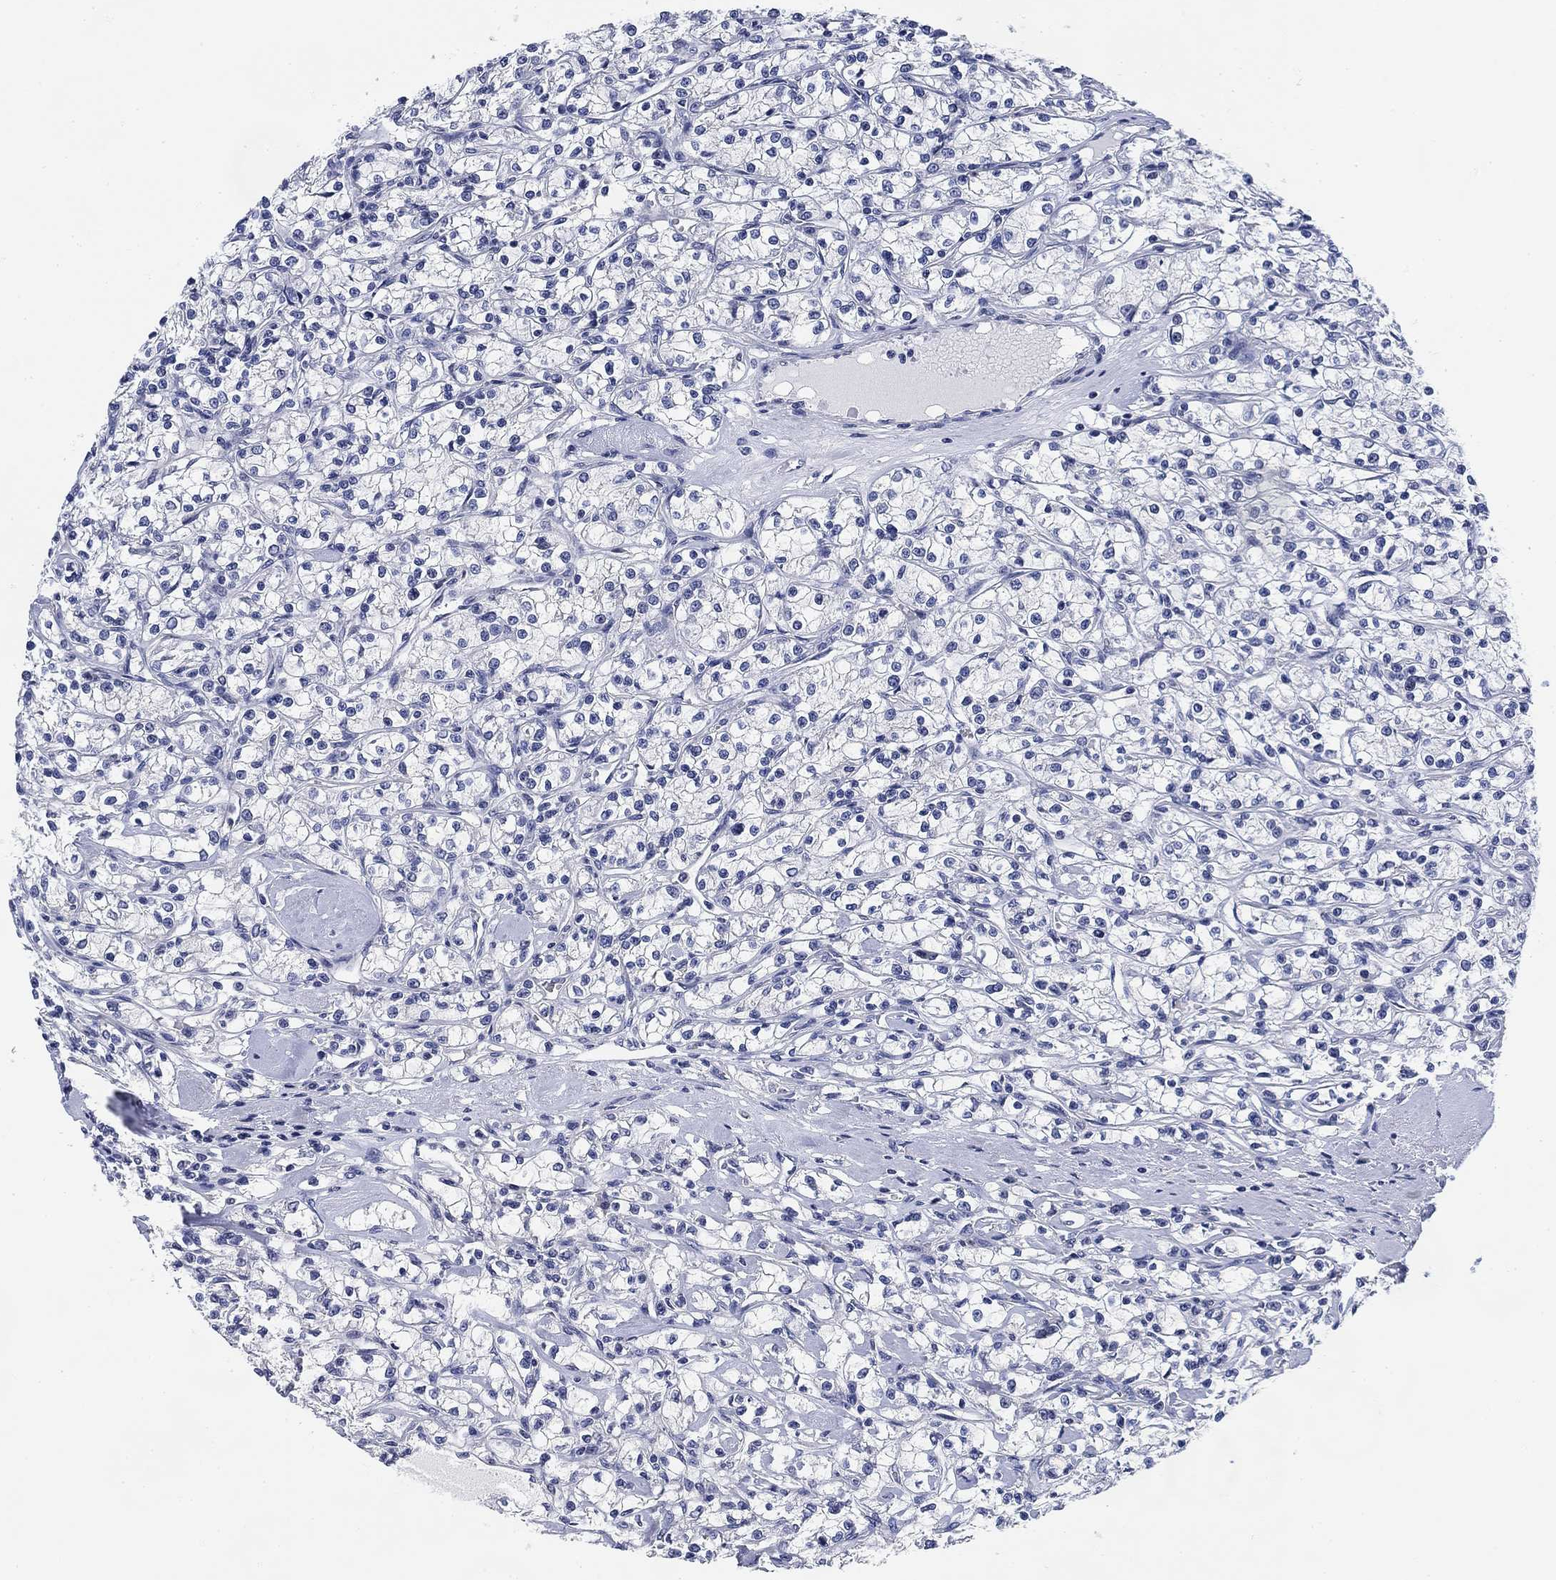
{"staining": {"intensity": "negative", "quantity": "none", "location": "none"}, "tissue": "renal cancer", "cell_type": "Tumor cells", "image_type": "cancer", "snomed": [{"axis": "morphology", "description": "Adenocarcinoma, NOS"}, {"axis": "topography", "description": "Kidney"}], "caption": "Immunohistochemistry micrograph of human renal cancer stained for a protein (brown), which exhibits no expression in tumor cells.", "gene": "DAZL", "patient": {"sex": "female", "age": 59}}